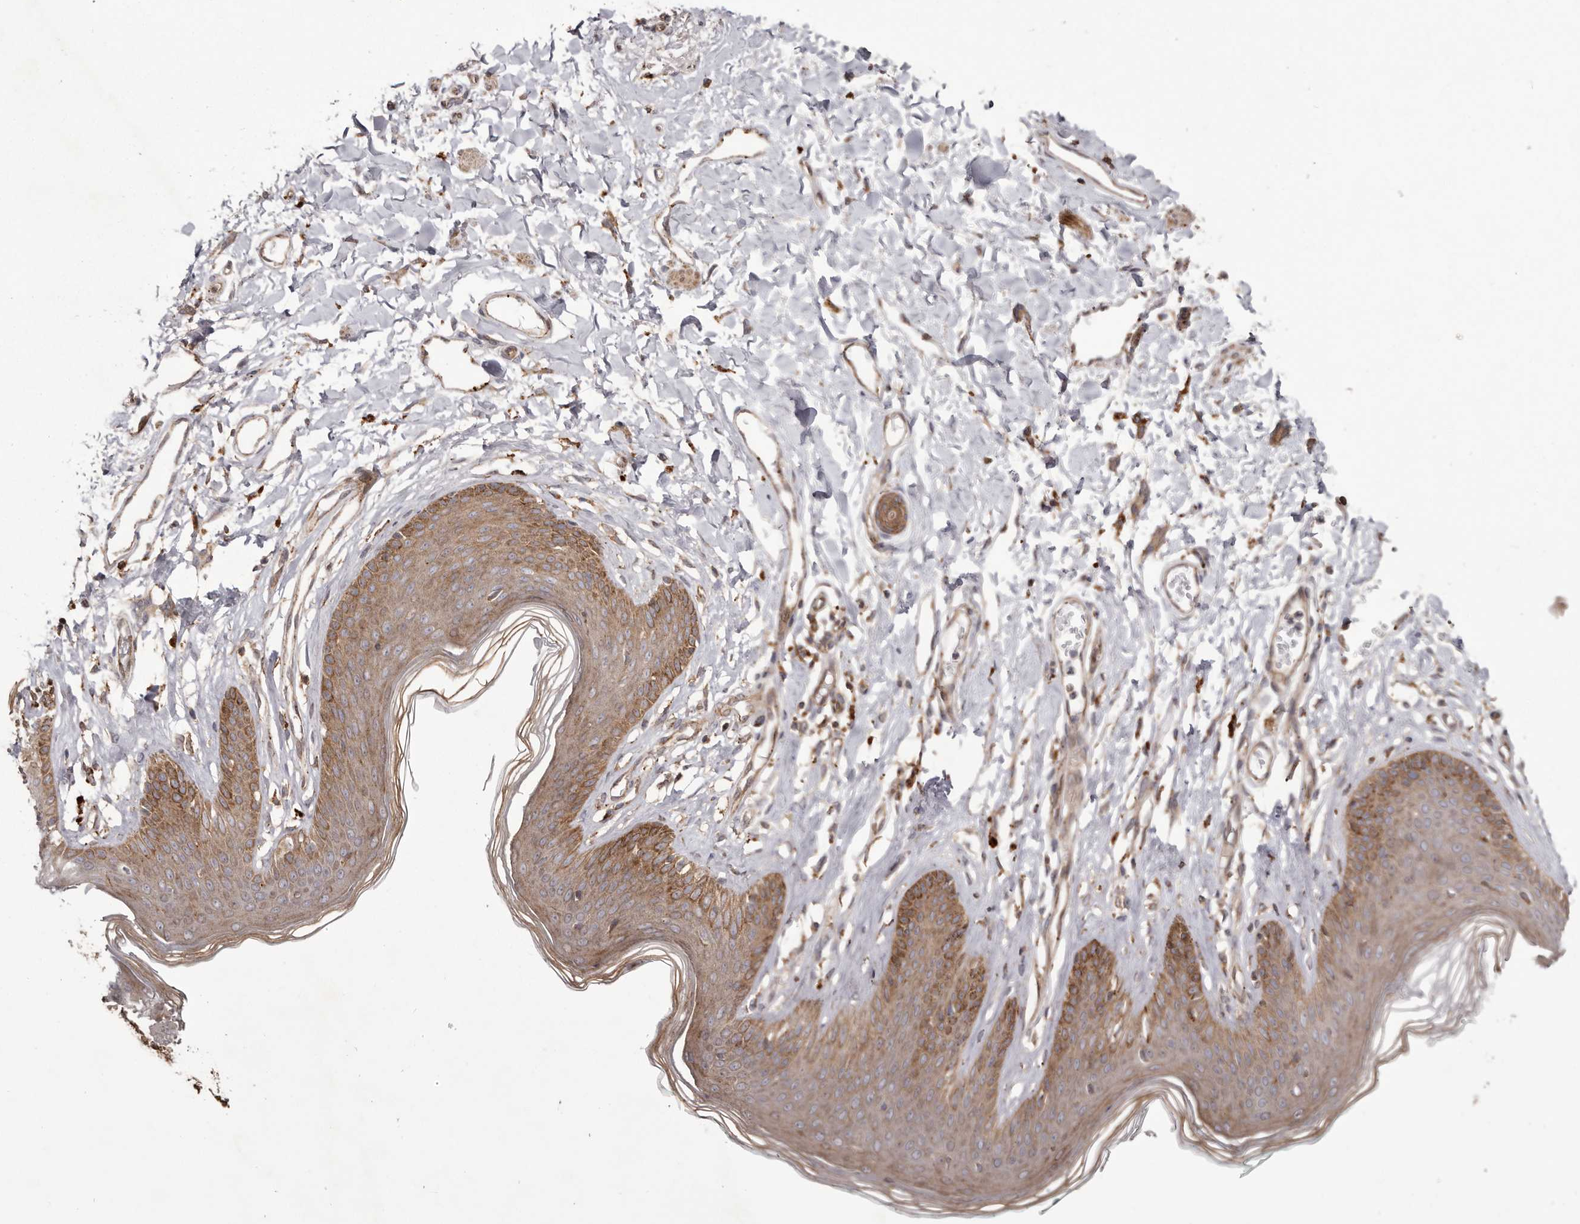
{"staining": {"intensity": "moderate", "quantity": ">75%", "location": "cytoplasmic/membranous"}, "tissue": "skin", "cell_type": "Epidermal cells", "image_type": "normal", "snomed": [{"axis": "morphology", "description": "Normal tissue, NOS"}, {"axis": "morphology", "description": "Squamous cell carcinoma, NOS"}, {"axis": "topography", "description": "Vulva"}], "caption": "High-magnification brightfield microscopy of normal skin stained with DAB (brown) and counterstained with hematoxylin (blue). epidermal cells exhibit moderate cytoplasmic/membranous staining is seen in about>75% of cells. The protein is shown in brown color, while the nuclei are stained blue.", "gene": "NUP43", "patient": {"sex": "female", "age": 85}}